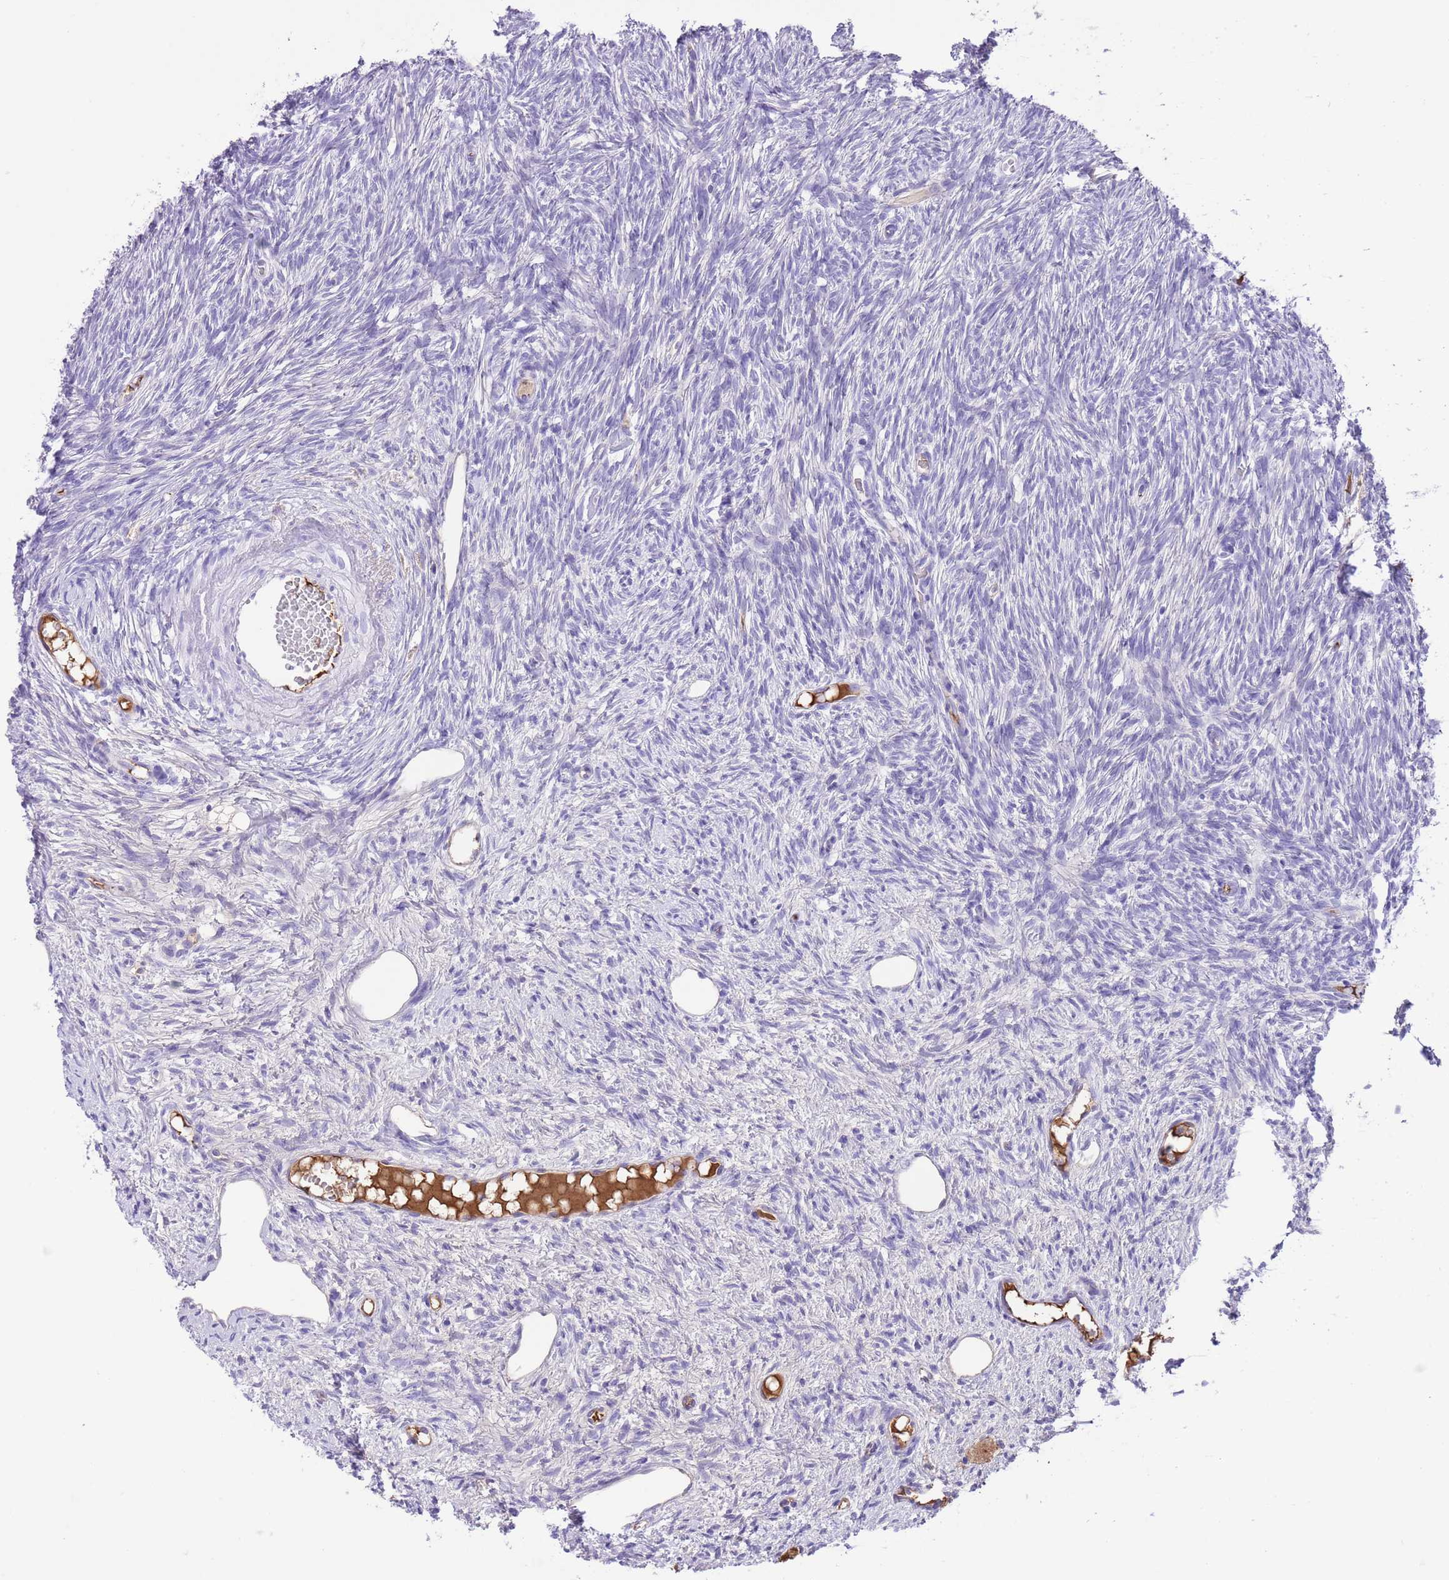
{"staining": {"intensity": "negative", "quantity": "none", "location": "none"}, "tissue": "ovary", "cell_type": "Ovarian stroma cells", "image_type": "normal", "snomed": [{"axis": "morphology", "description": "Normal tissue, NOS"}, {"axis": "topography", "description": "Ovary"}], "caption": "The image displays no staining of ovarian stroma cells in benign ovary. Nuclei are stained in blue.", "gene": "IGF1", "patient": {"sex": "female", "age": 51}}